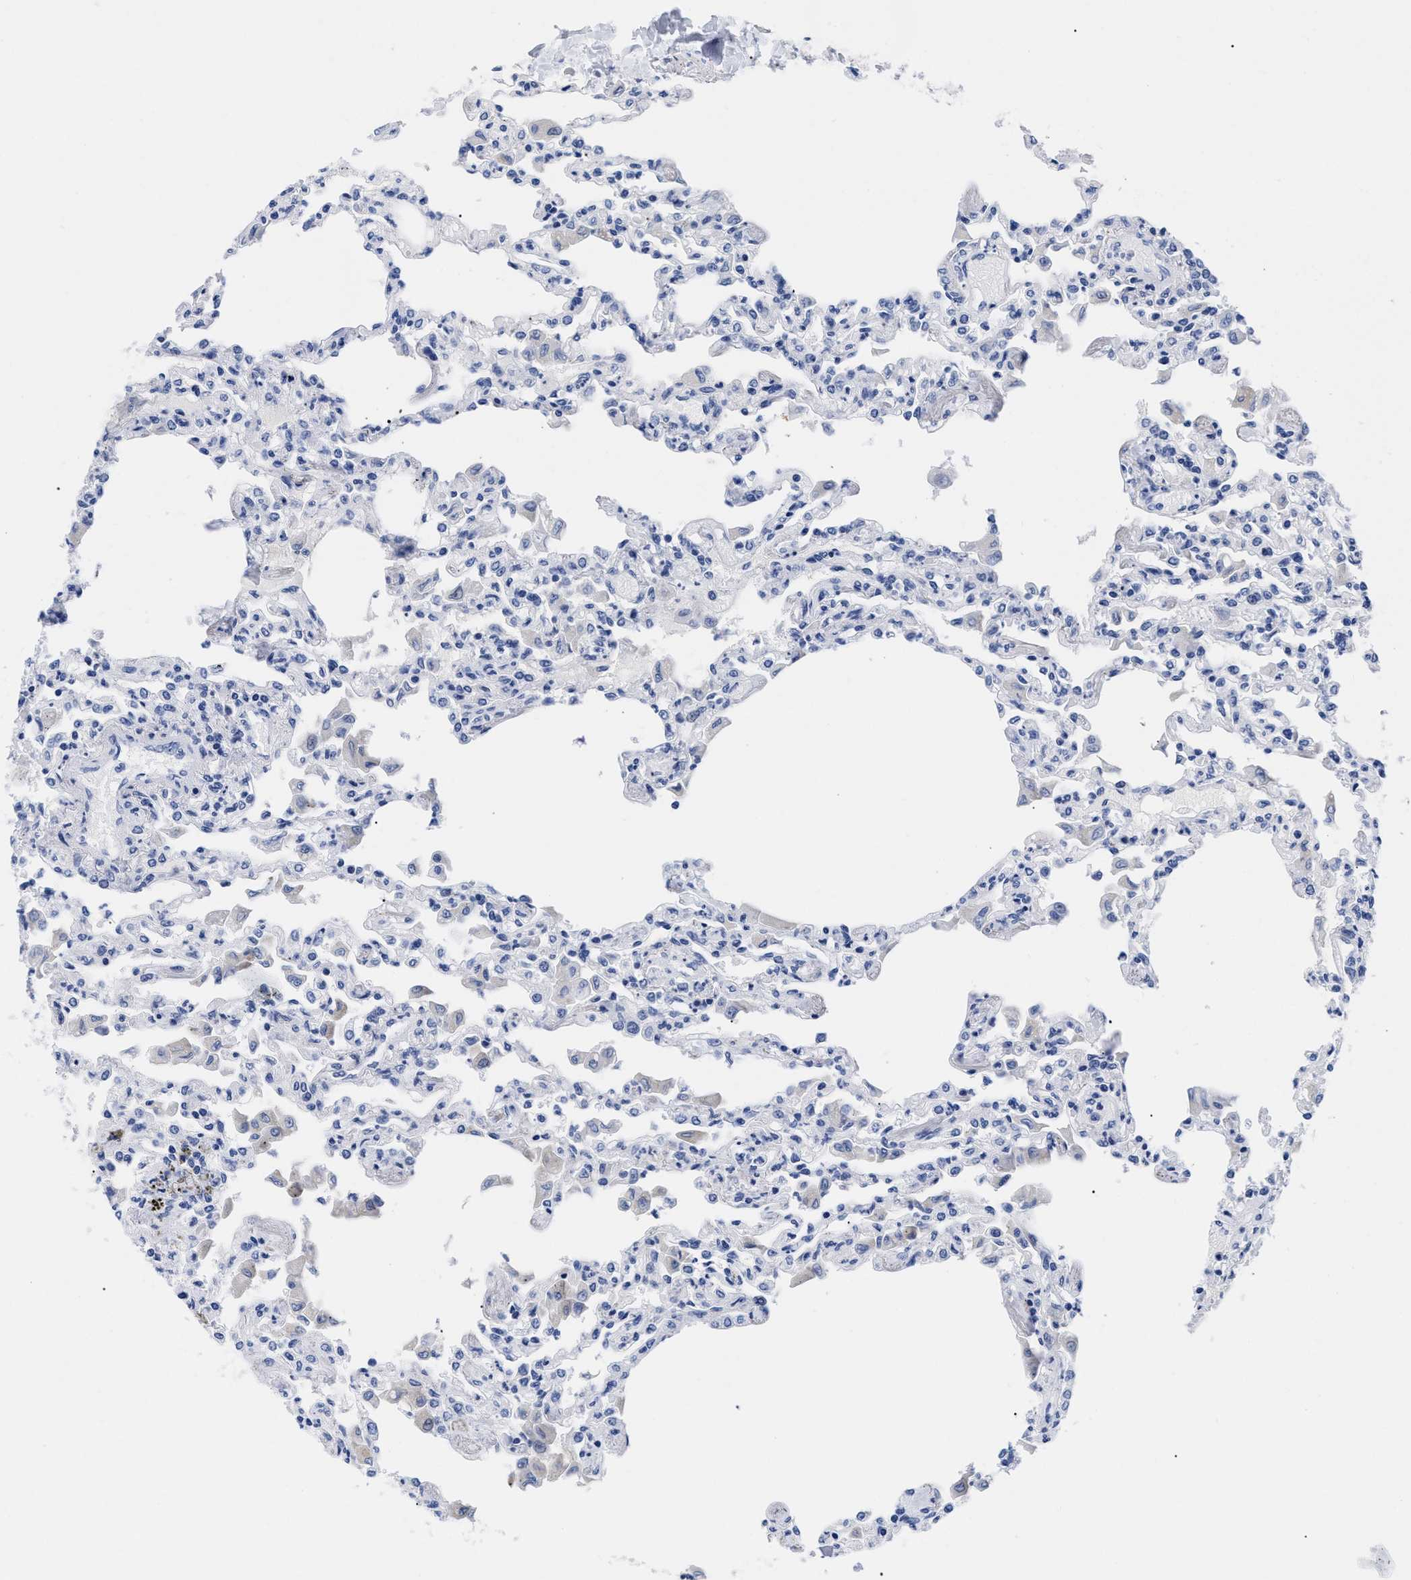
{"staining": {"intensity": "negative", "quantity": "none", "location": "none"}, "tissue": "lung", "cell_type": "Alveolar cells", "image_type": "normal", "snomed": [{"axis": "morphology", "description": "Normal tissue, NOS"}, {"axis": "topography", "description": "Bronchus"}, {"axis": "topography", "description": "Lung"}], "caption": "High power microscopy histopathology image of an immunohistochemistry image of unremarkable lung, revealing no significant positivity in alveolar cells.", "gene": "TREML1", "patient": {"sex": "female", "age": 49}}